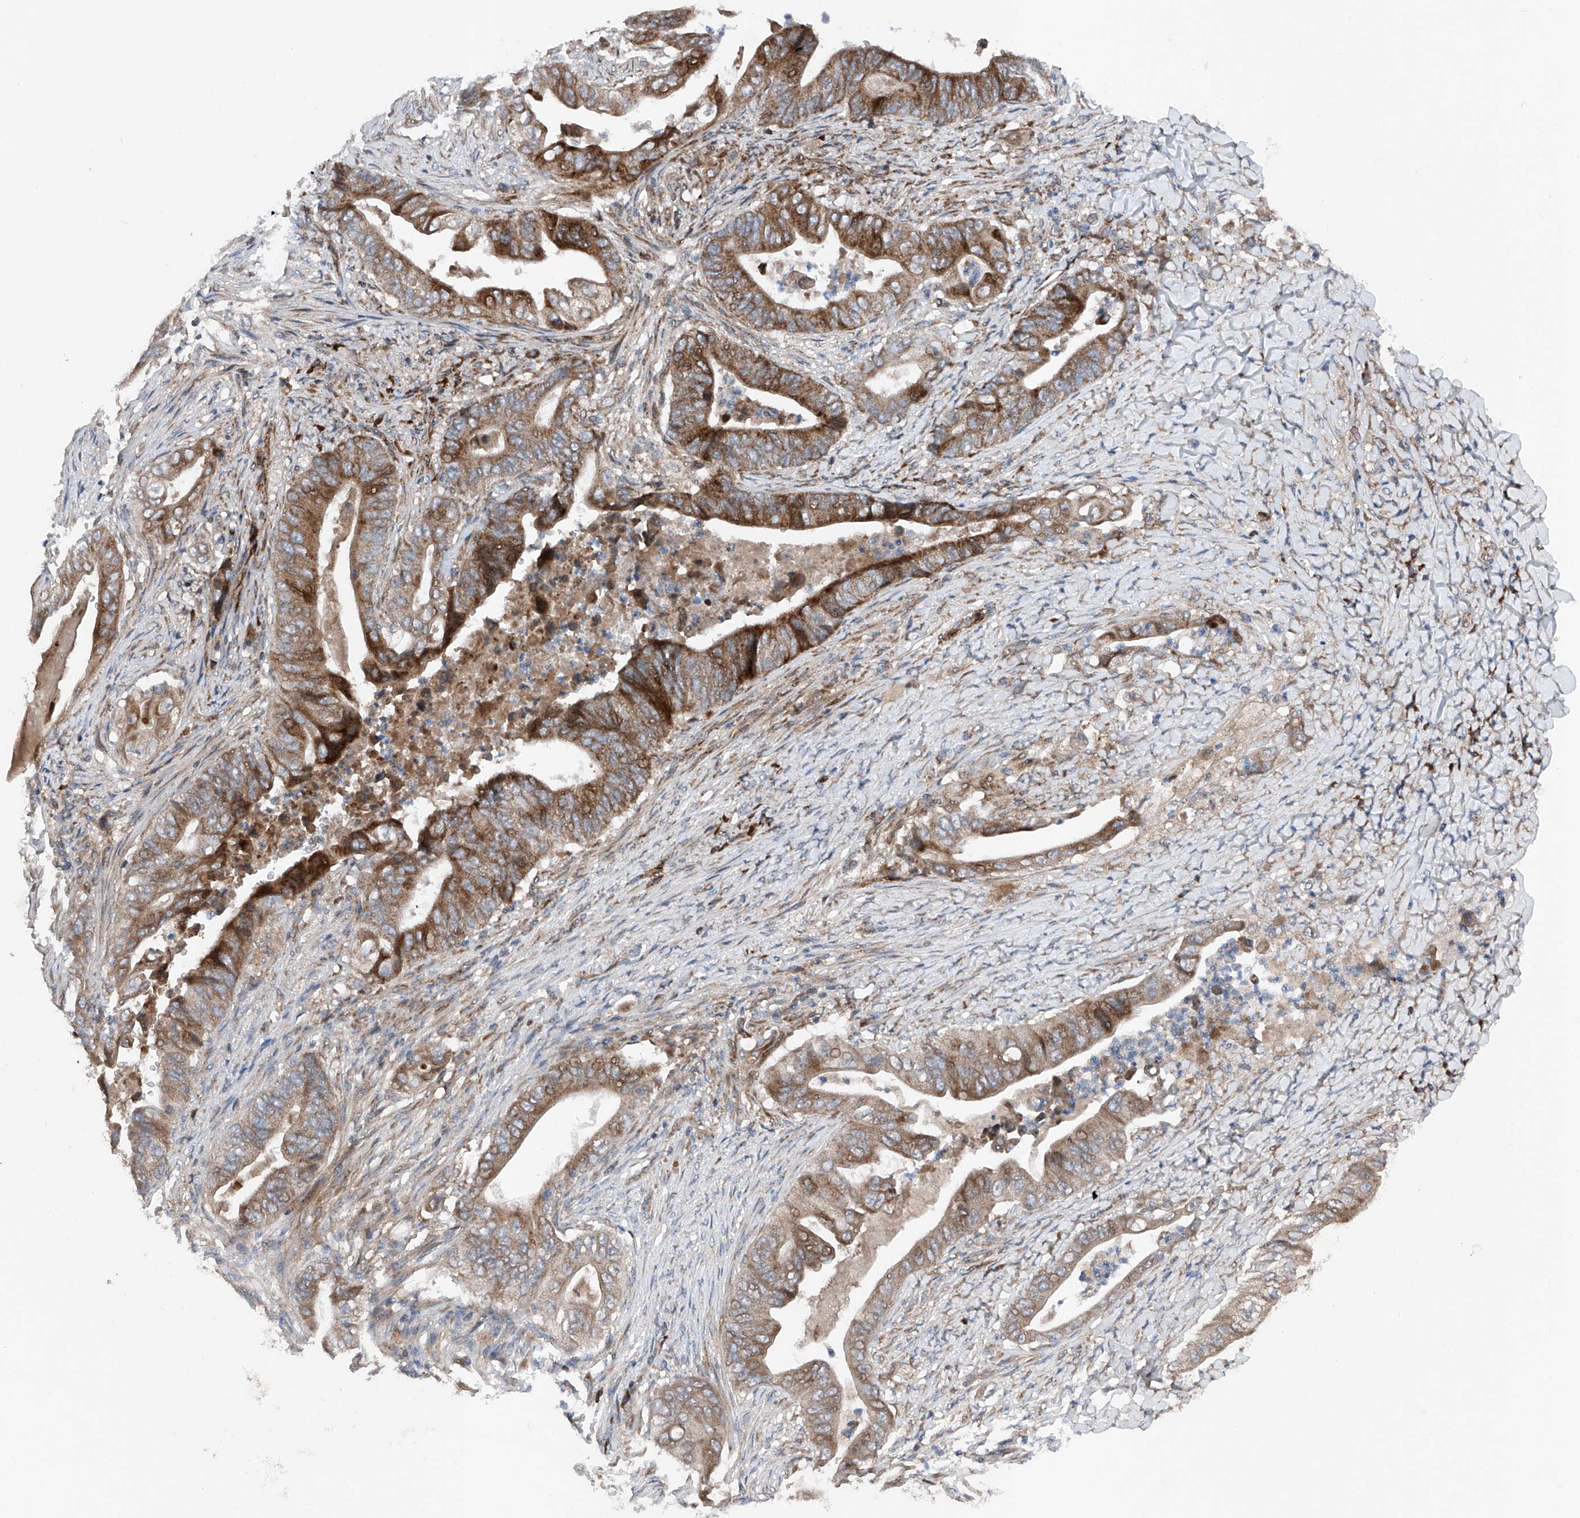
{"staining": {"intensity": "strong", "quantity": ">75%", "location": "cytoplasmic/membranous"}, "tissue": "stomach cancer", "cell_type": "Tumor cells", "image_type": "cancer", "snomed": [{"axis": "morphology", "description": "Adenocarcinoma, NOS"}, {"axis": "topography", "description": "Stomach"}], "caption": "Immunohistochemical staining of adenocarcinoma (stomach) shows high levels of strong cytoplasmic/membranous protein staining in about >75% of tumor cells.", "gene": "DAD1", "patient": {"sex": "female", "age": 73}}